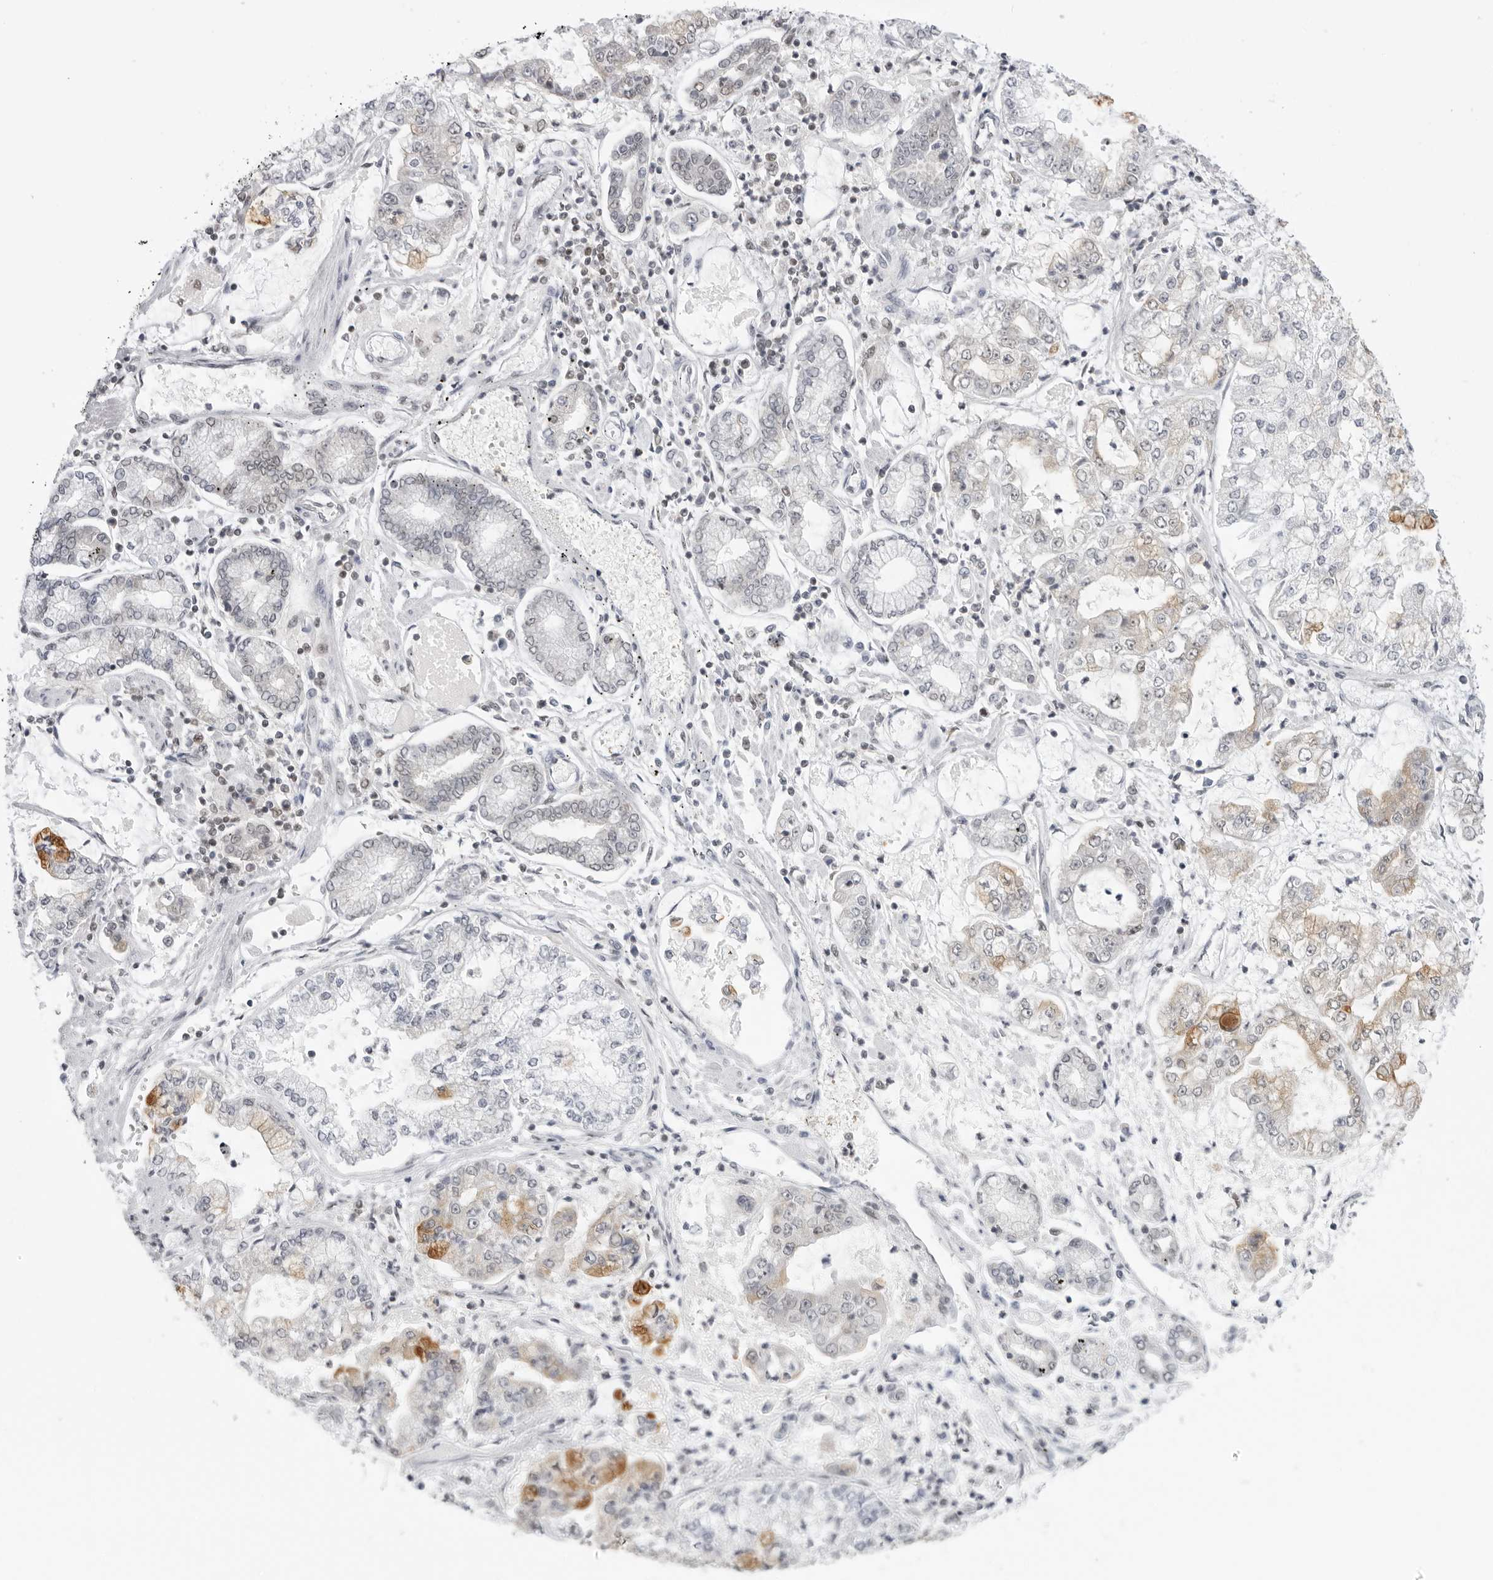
{"staining": {"intensity": "moderate", "quantity": "<25%", "location": "cytoplasmic/membranous"}, "tissue": "stomach cancer", "cell_type": "Tumor cells", "image_type": "cancer", "snomed": [{"axis": "morphology", "description": "Adenocarcinoma, NOS"}, {"axis": "topography", "description": "Stomach"}], "caption": "This image shows IHC staining of stomach cancer (adenocarcinoma), with low moderate cytoplasmic/membranous staining in about <25% of tumor cells.", "gene": "RPA2", "patient": {"sex": "male", "age": 76}}